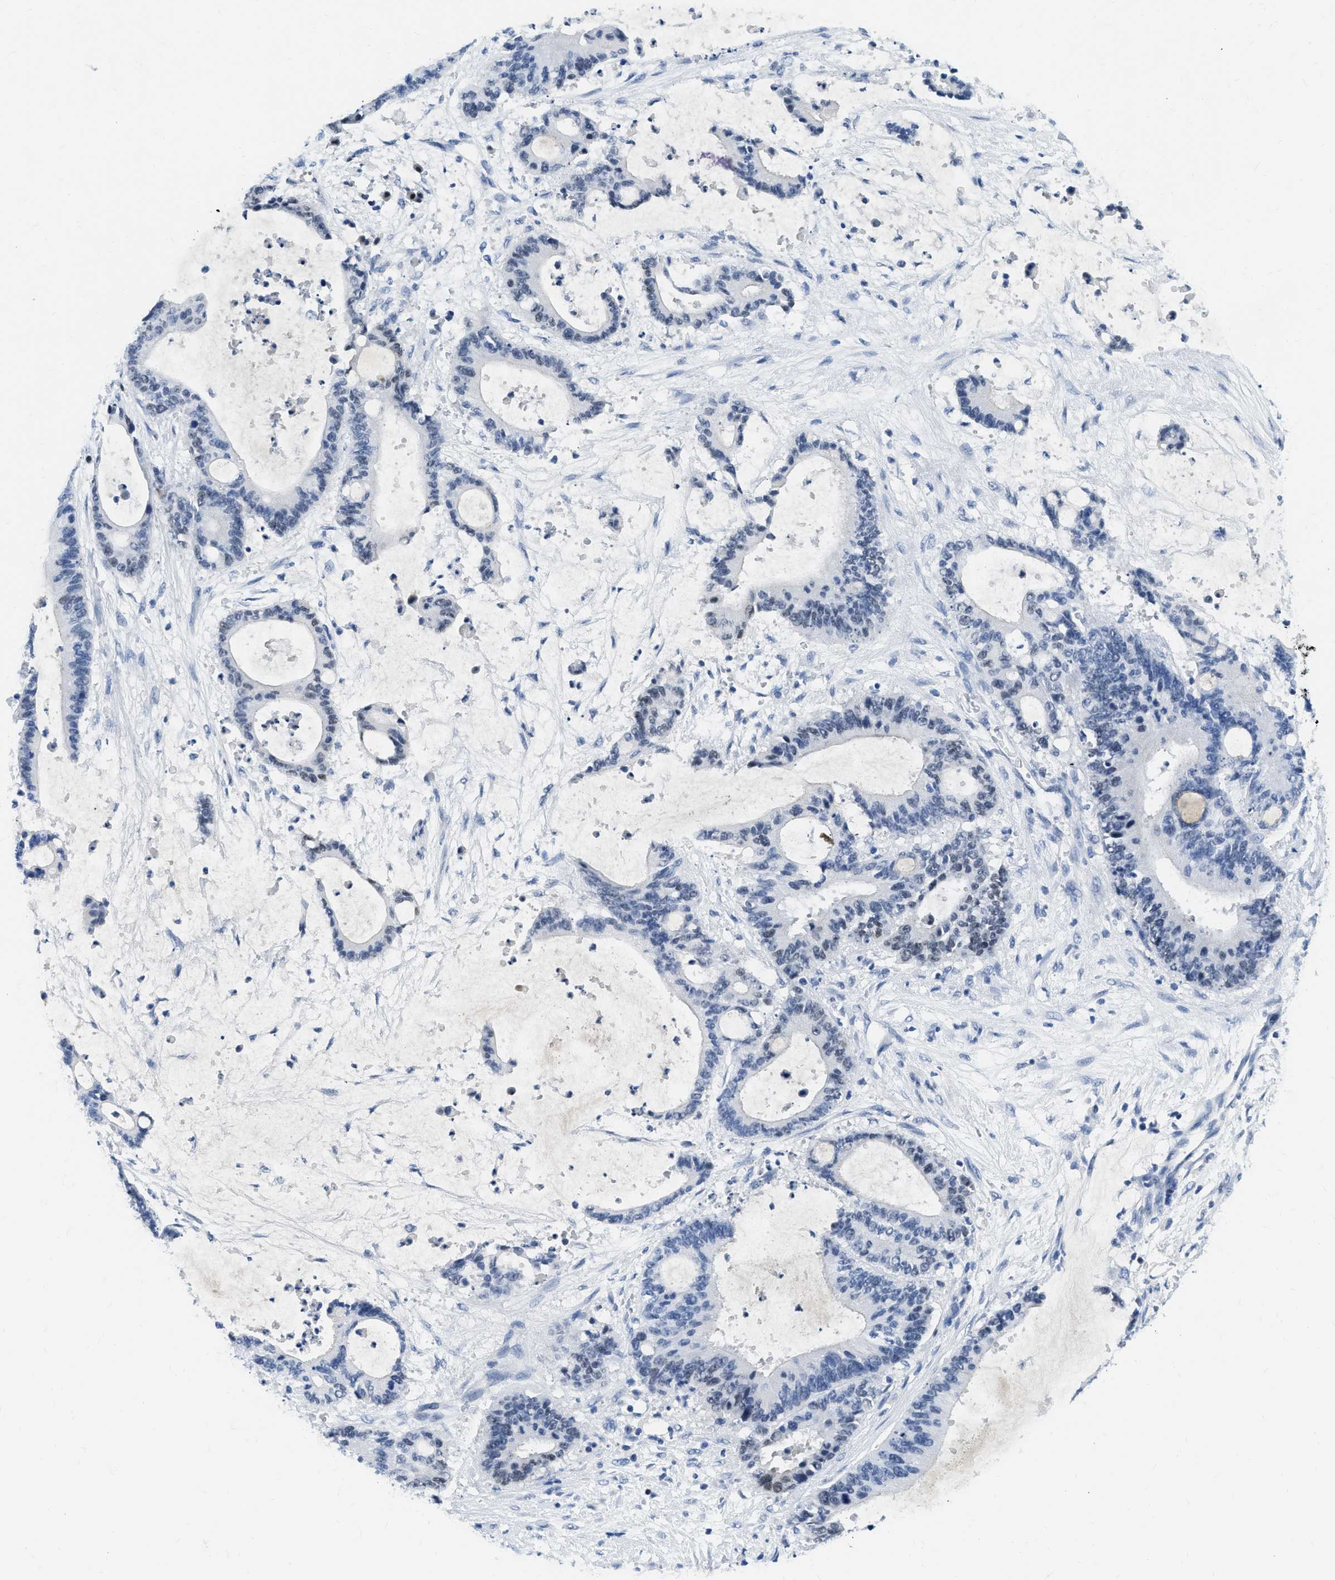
{"staining": {"intensity": "weak", "quantity": "<25%", "location": "nuclear"}, "tissue": "liver cancer", "cell_type": "Tumor cells", "image_type": "cancer", "snomed": [{"axis": "morphology", "description": "Normal tissue, NOS"}, {"axis": "morphology", "description": "Cholangiocarcinoma"}, {"axis": "topography", "description": "Liver"}, {"axis": "topography", "description": "Peripheral nerve tissue"}], "caption": "This is a micrograph of immunohistochemistry (IHC) staining of liver cancer, which shows no staining in tumor cells.", "gene": "TCF7", "patient": {"sex": "female", "age": 73}}